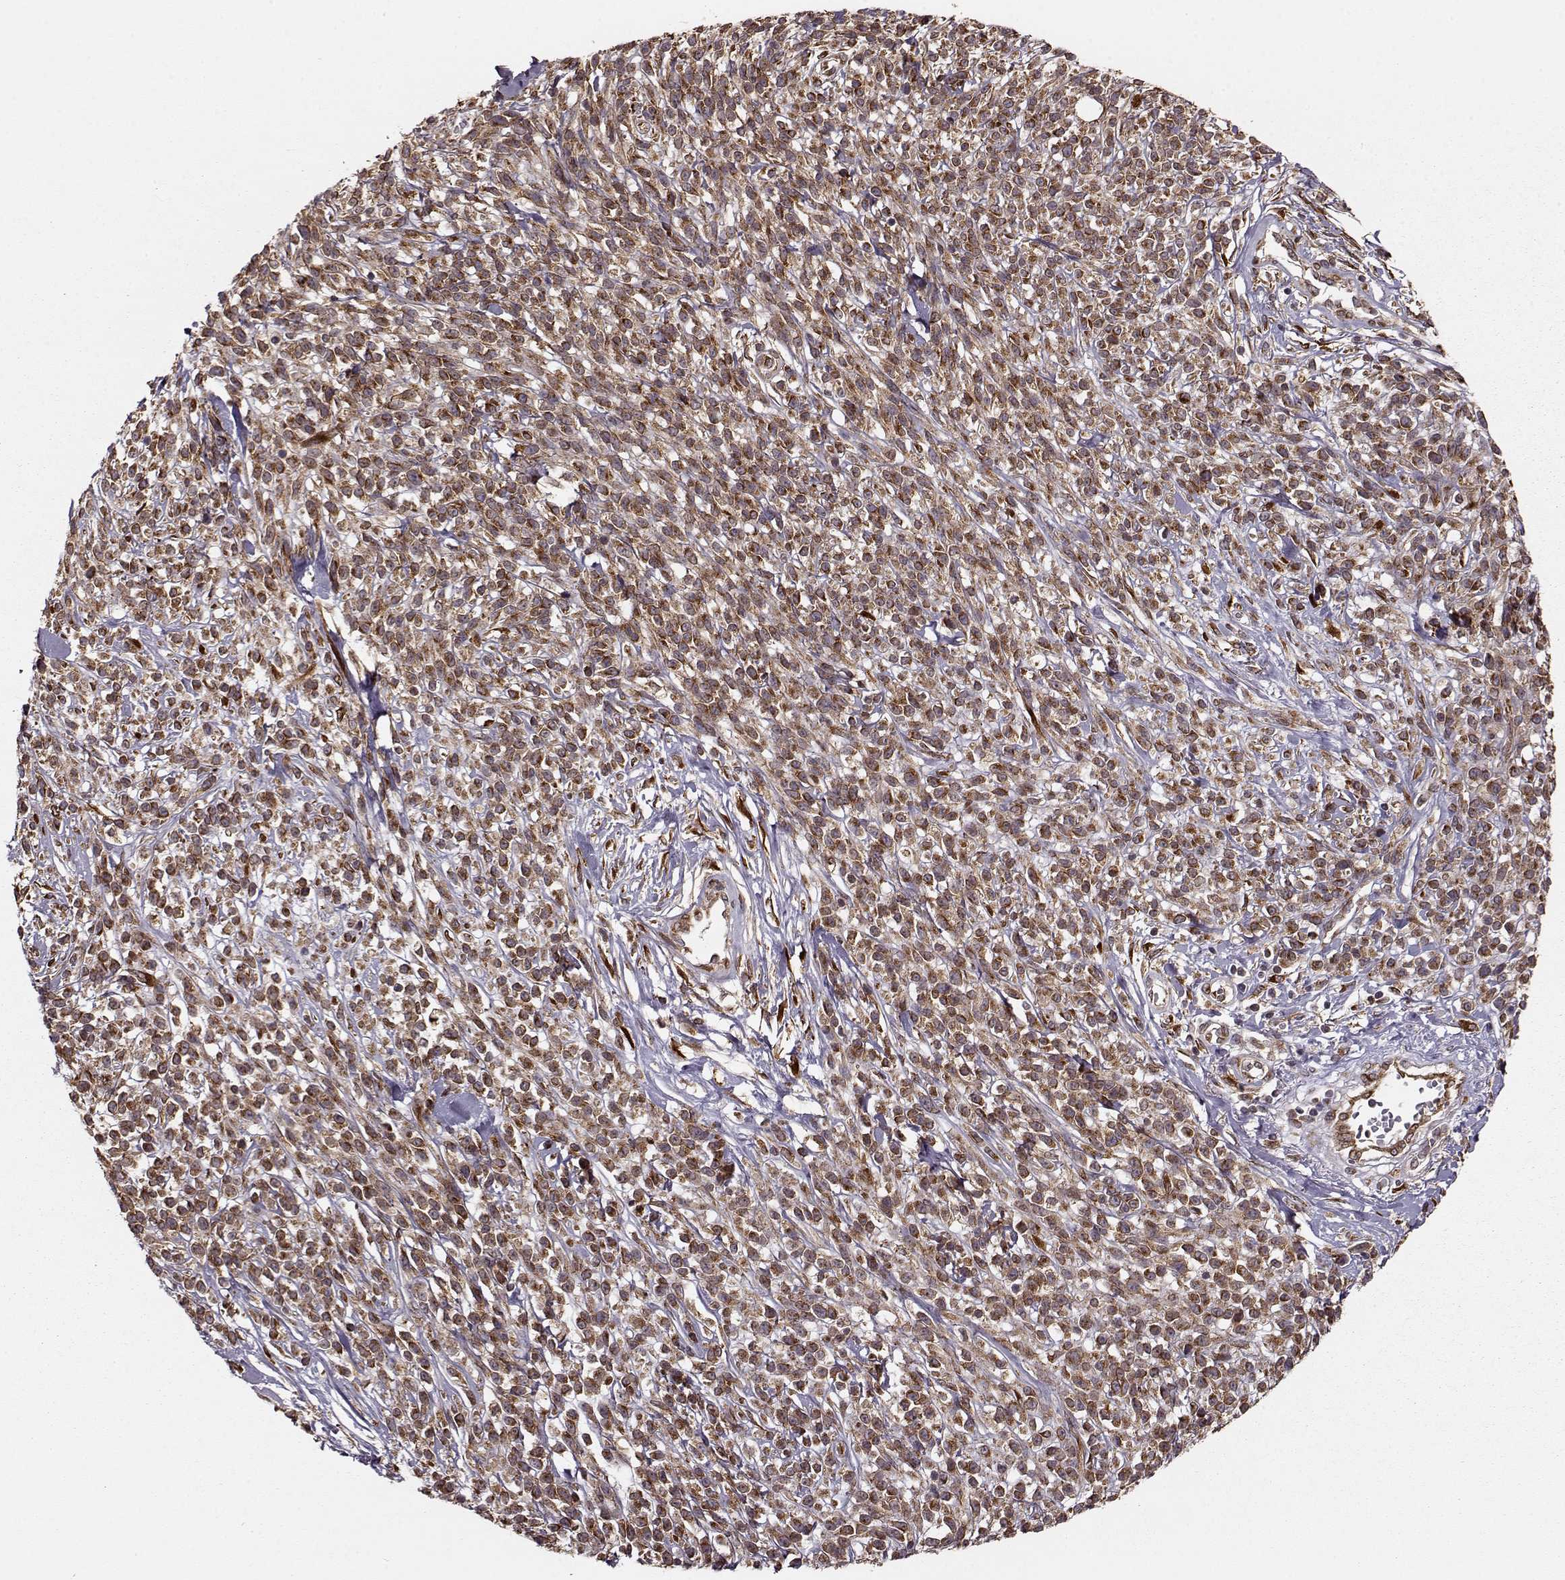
{"staining": {"intensity": "moderate", "quantity": ">75%", "location": "cytoplasmic/membranous"}, "tissue": "melanoma", "cell_type": "Tumor cells", "image_type": "cancer", "snomed": [{"axis": "morphology", "description": "Malignant melanoma, NOS"}, {"axis": "topography", "description": "Skin"}, {"axis": "topography", "description": "Skin of trunk"}], "caption": "Immunohistochemistry image of neoplastic tissue: human melanoma stained using immunohistochemistry (IHC) reveals medium levels of moderate protein expression localized specifically in the cytoplasmic/membranous of tumor cells, appearing as a cytoplasmic/membranous brown color.", "gene": "YIPF5", "patient": {"sex": "male", "age": 74}}